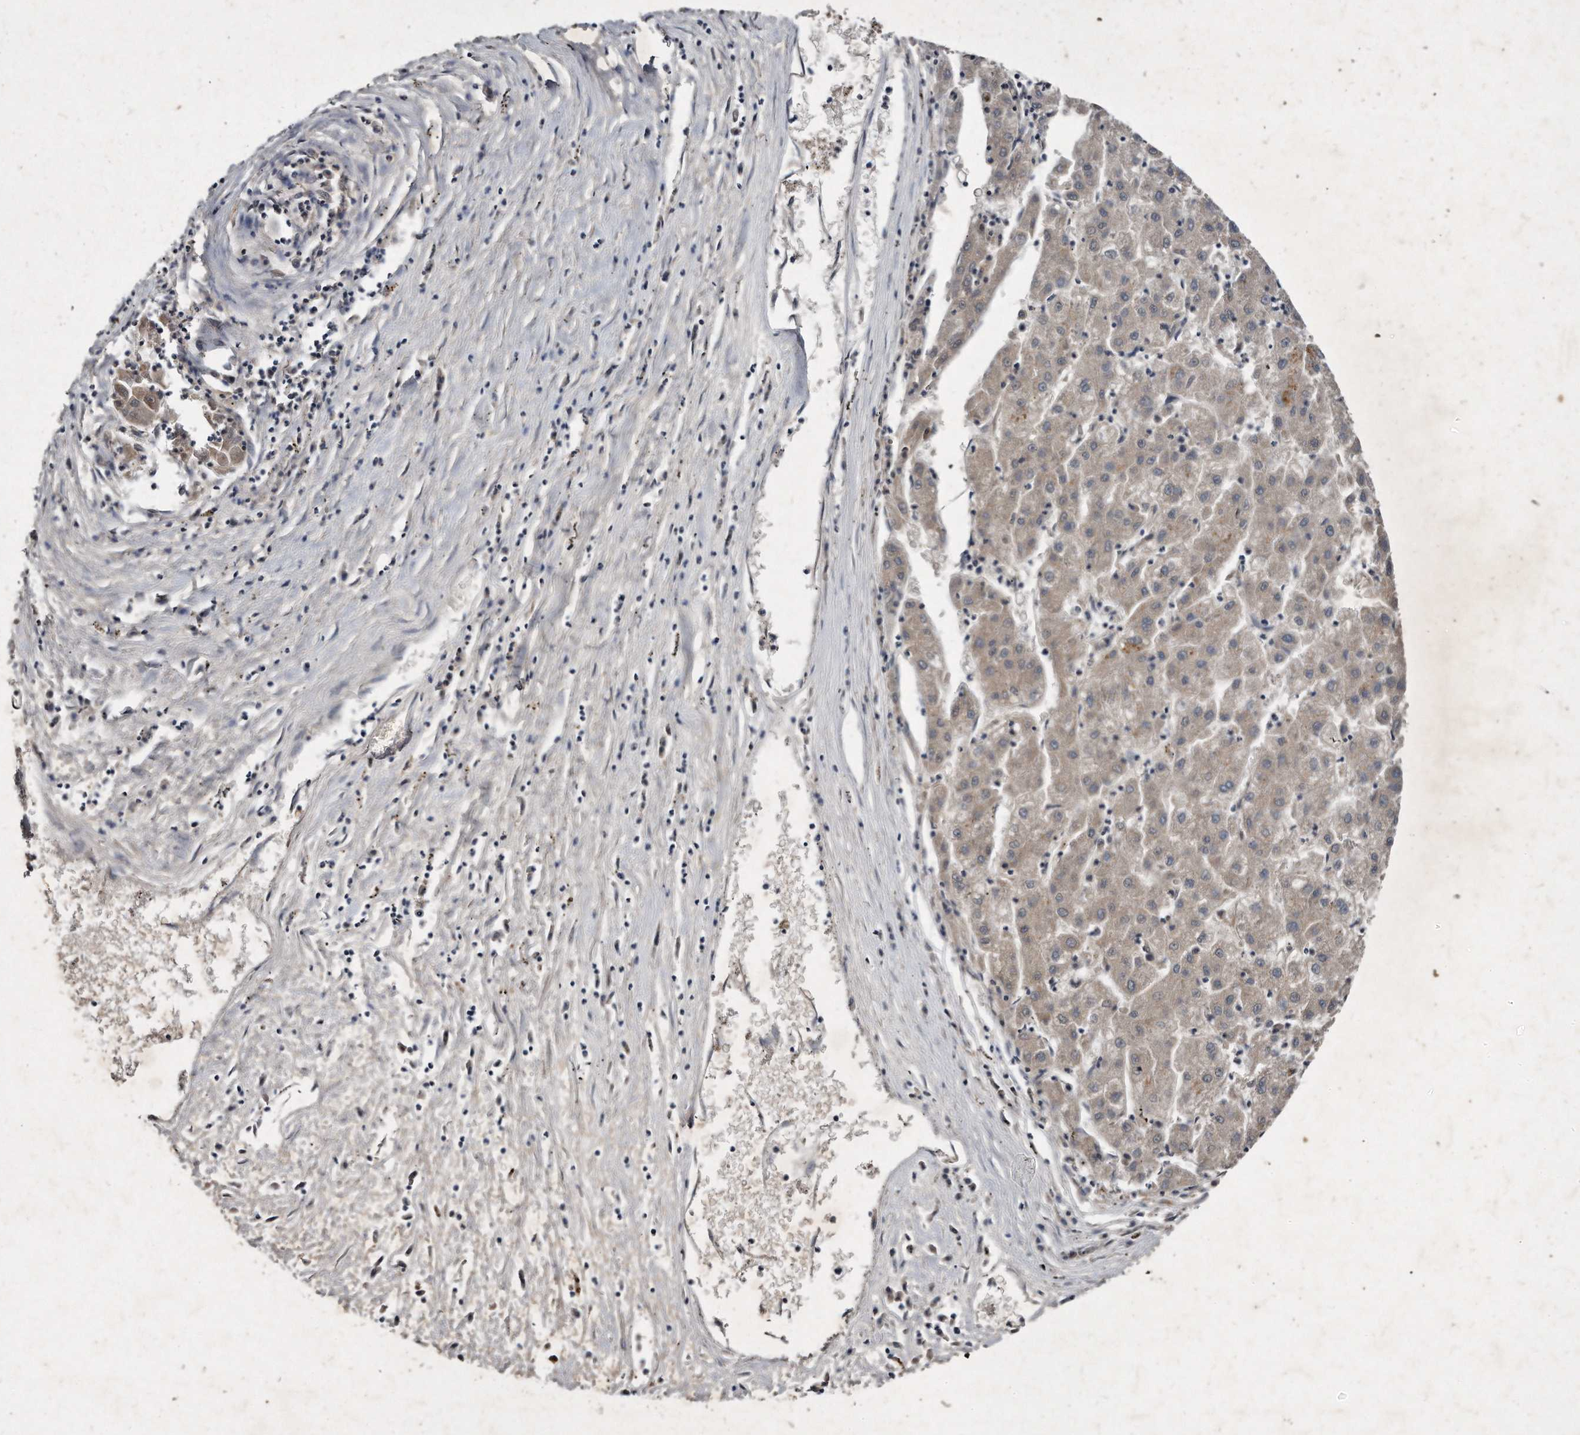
{"staining": {"intensity": "weak", "quantity": "25%-75%", "location": "cytoplasmic/membranous"}, "tissue": "liver cancer", "cell_type": "Tumor cells", "image_type": "cancer", "snomed": [{"axis": "morphology", "description": "Carcinoma, Hepatocellular, NOS"}, {"axis": "topography", "description": "Liver"}], "caption": "Protein expression by IHC displays weak cytoplasmic/membranous expression in about 25%-75% of tumor cells in liver cancer.", "gene": "KLHDC3", "patient": {"sex": "male", "age": 72}}